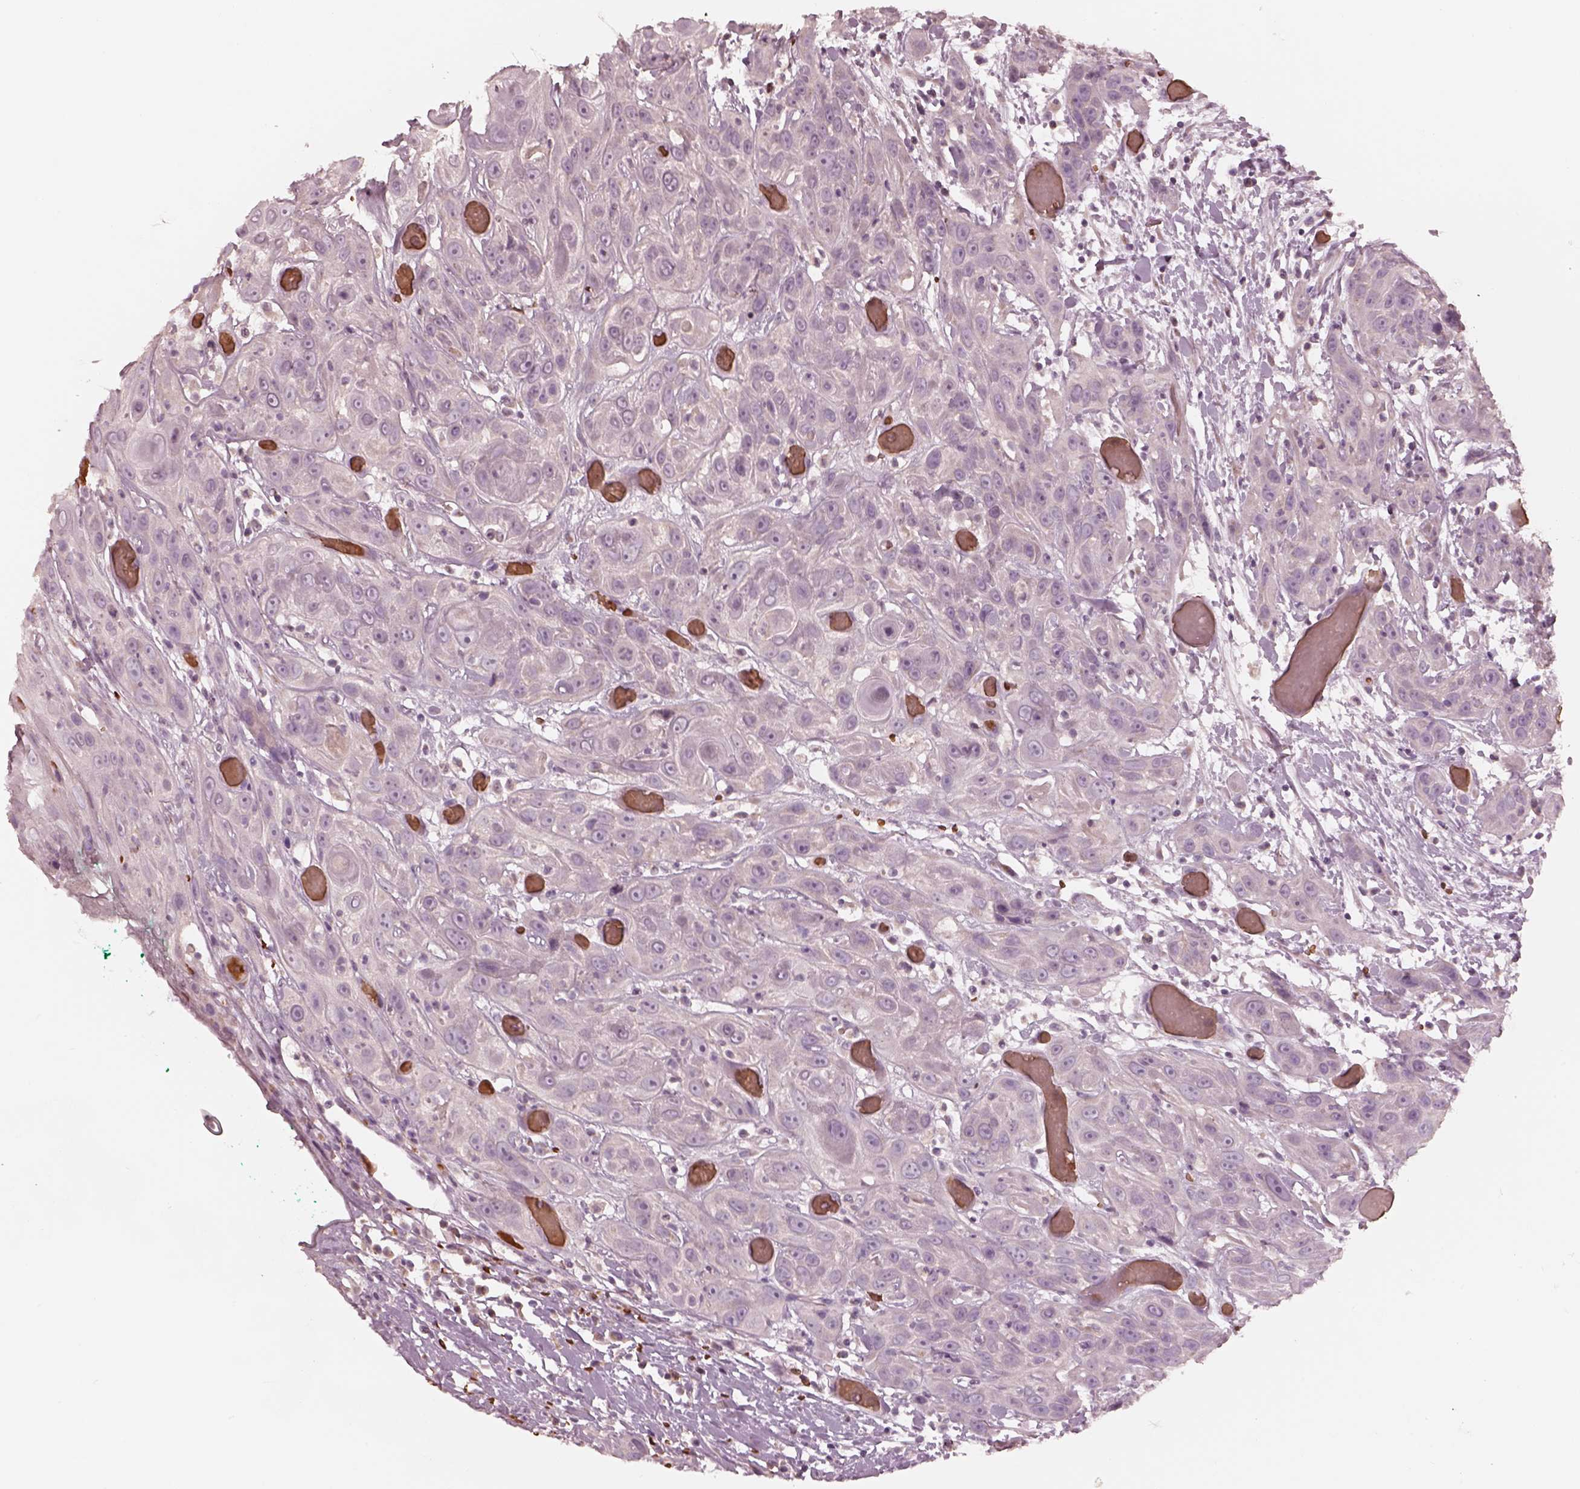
{"staining": {"intensity": "negative", "quantity": "none", "location": "none"}, "tissue": "head and neck cancer", "cell_type": "Tumor cells", "image_type": "cancer", "snomed": [{"axis": "morphology", "description": "Normal tissue, NOS"}, {"axis": "morphology", "description": "Squamous cell carcinoma, NOS"}, {"axis": "topography", "description": "Oral tissue"}, {"axis": "topography", "description": "Salivary gland"}, {"axis": "topography", "description": "Head-Neck"}], "caption": "This is a image of IHC staining of head and neck cancer, which shows no expression in tumor cells. Nuclei are stained in blue.", "gene": "ANKLE1", "patient": {"sex": "female", "age": 62}}